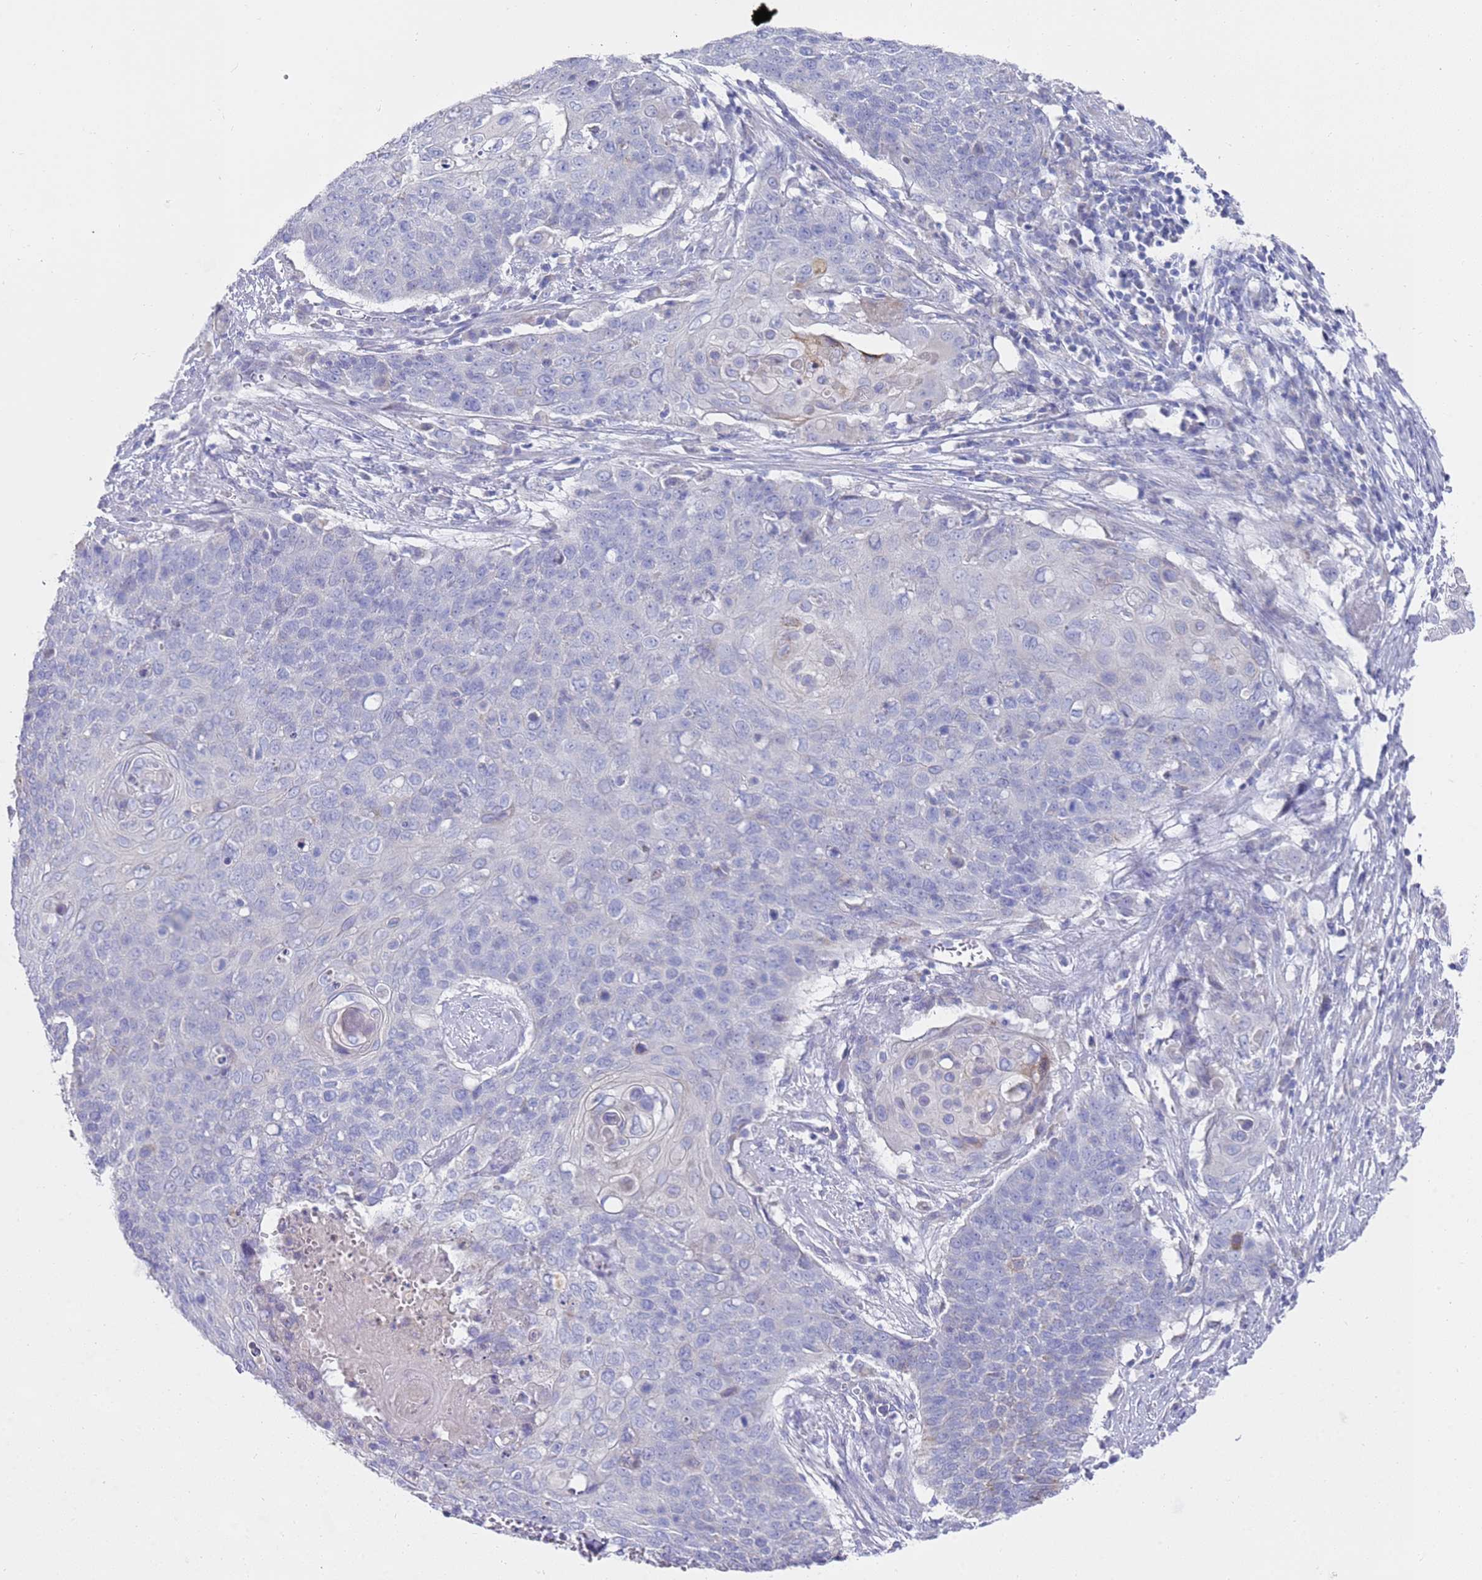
{"staining": {"intensity": "negative", "quantity": "none", "location": "none"}, "tissue": "cervical cancer", "cell_type": "Tumor cells", "image_type": "cancer", "snomed": [{"axis": "morphology", "description": "Squamous cell carcinoma, NOS"}, {"axis": "topography", "description": "Cervix"}], "caption": "Human cervical cancer stained for a protein using immunohistochemistry (IHC) shows no expression in tumor cells.", "gene": "SCAPER", "patient": {"sex": "female", "age": 39}}